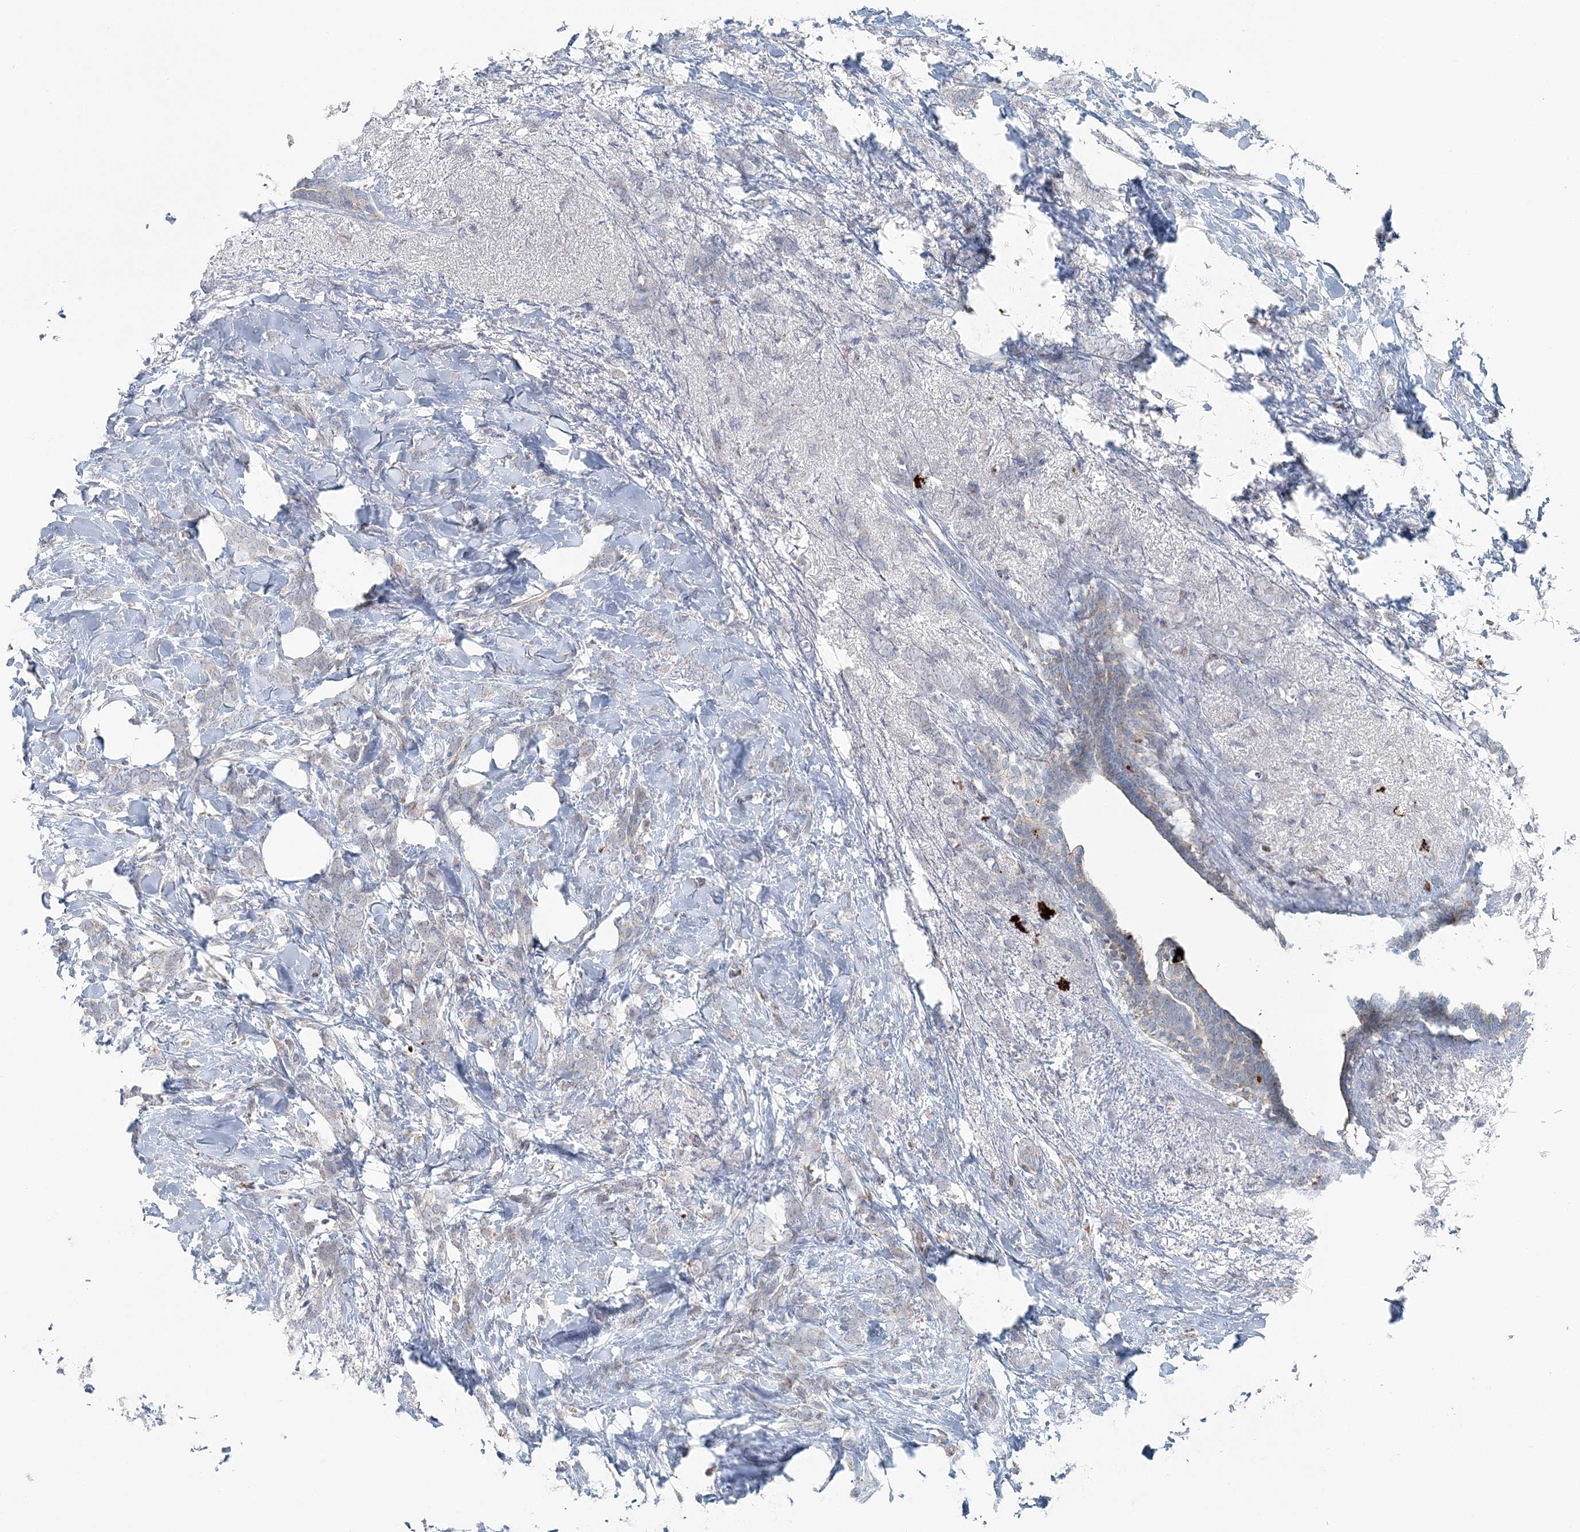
{"staining": {"intensity": "negative", "quantity": "none", "location": "none"}, "tissue": "breast cancer", "cell_type": "Tumor cells", "image_type": "cancer", "snomed": [{"axis": "morphology", "description": "Lobular carcinoma, in situ"}, {"axis": "morphology", "description": "Lobular carcinoma"}, {"axis": "topography", "description": "Breast"}], "caption": "Human breast cancer stained for a protein using immunohistochemistry (IHC) shows no expression in tumor cells.", "gene": "SLC22A16", "patient": {"sex": "female", "age": 41}}